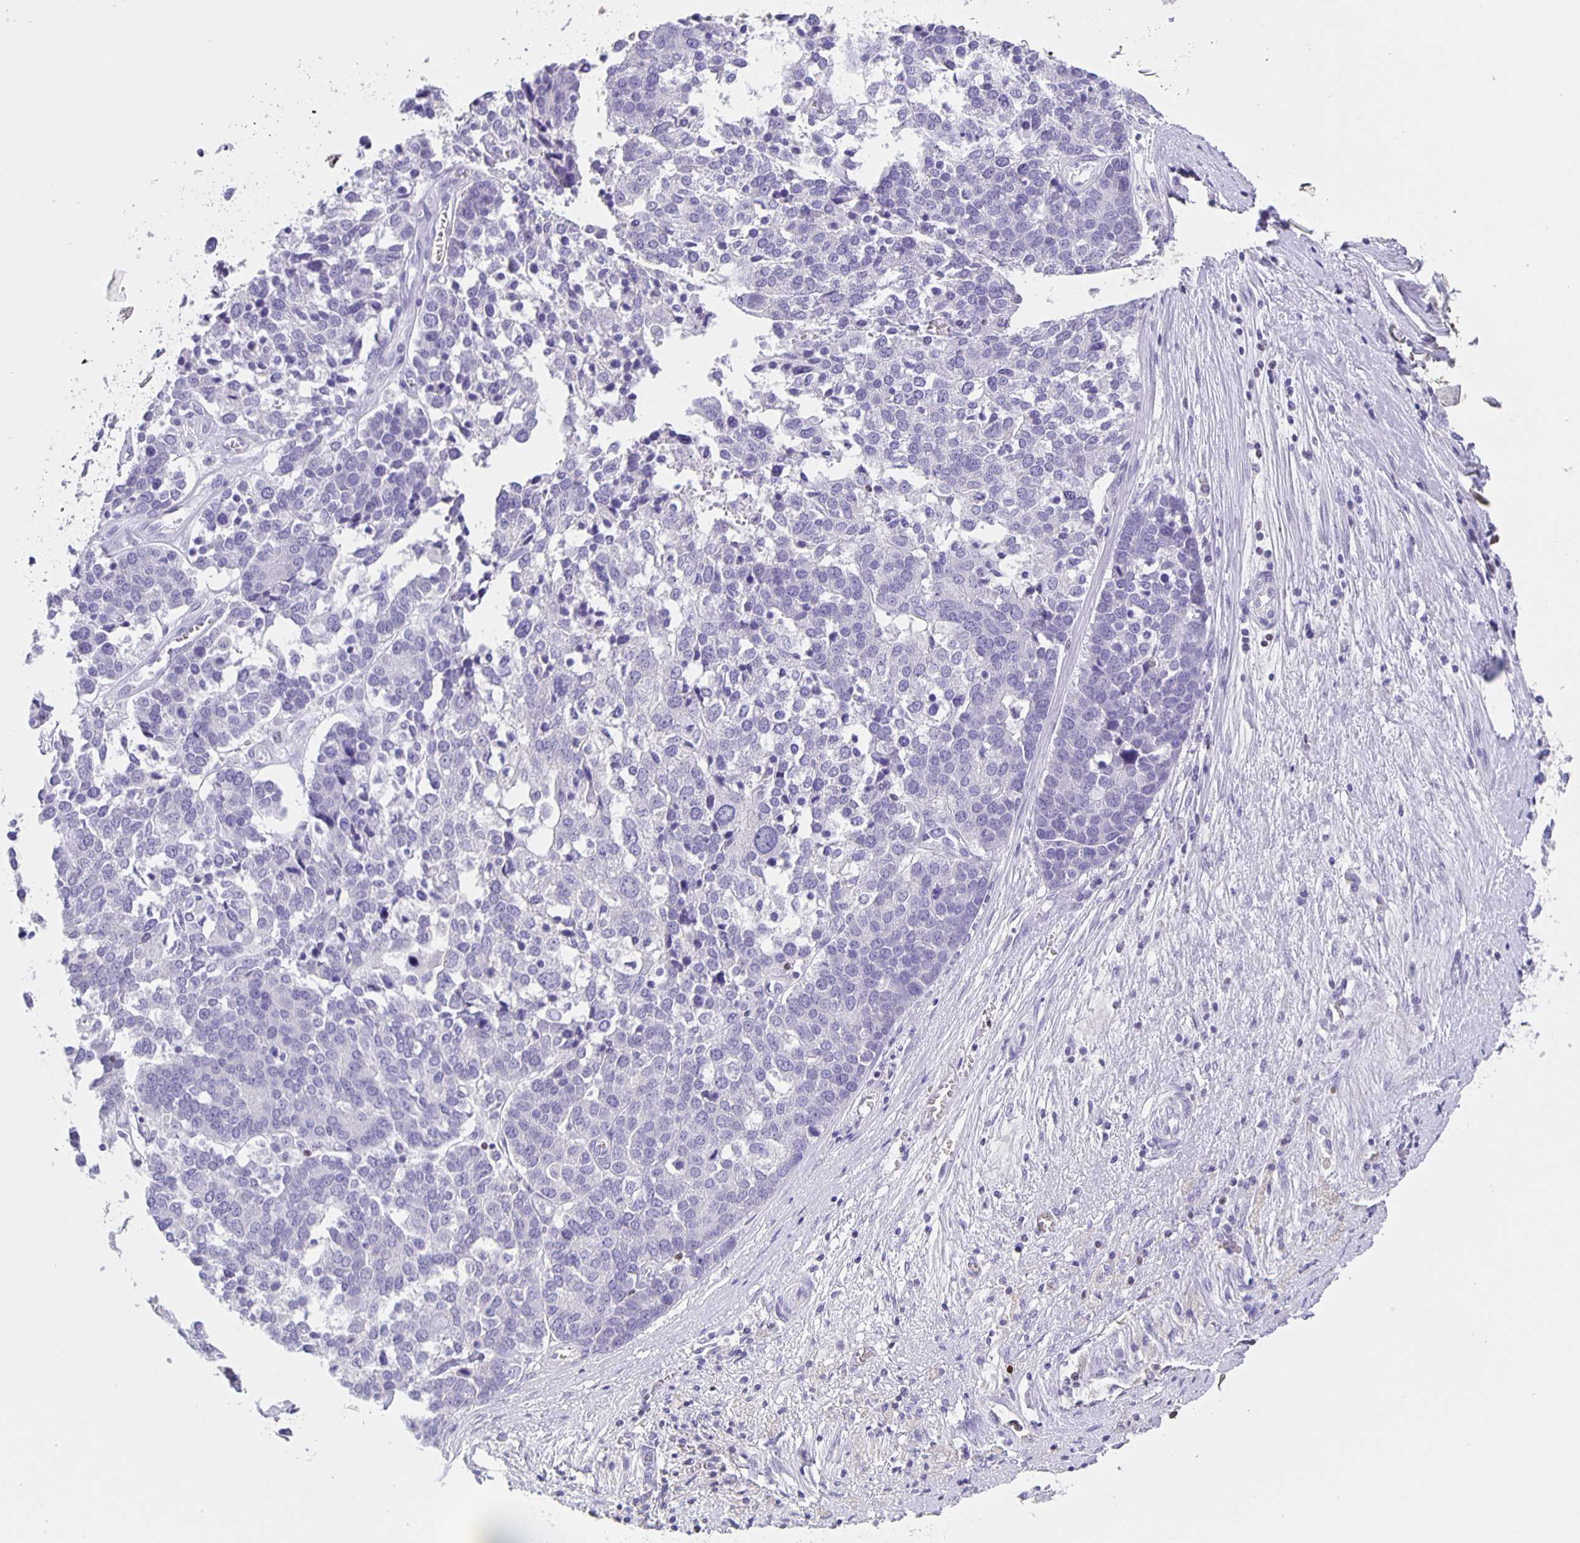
{"staining": {"intensity": "negative", "quantity": "none", "location": "none"}, "tissue": "ovarian cancer", "cell_type": "Tumor cells", "image_type": "cancer", "snomed": [{"axis": "morphology", "description": "Cystadenocarcinoma, serous, NOS"}, {"axis": "topography", "description": "Ovary"}], "caption": "High magnification brightfield microscopy of serous cystadenocarcinoma (ovarian) stained with DAB (brown) and counterstained with hematoxylin (blue): tumor cells show no significant positivity. (Brightfield microscopy of DAB IHC at high magnification).", "gene": "SATB2", "patient": {"sex": "female", "age": 44}}